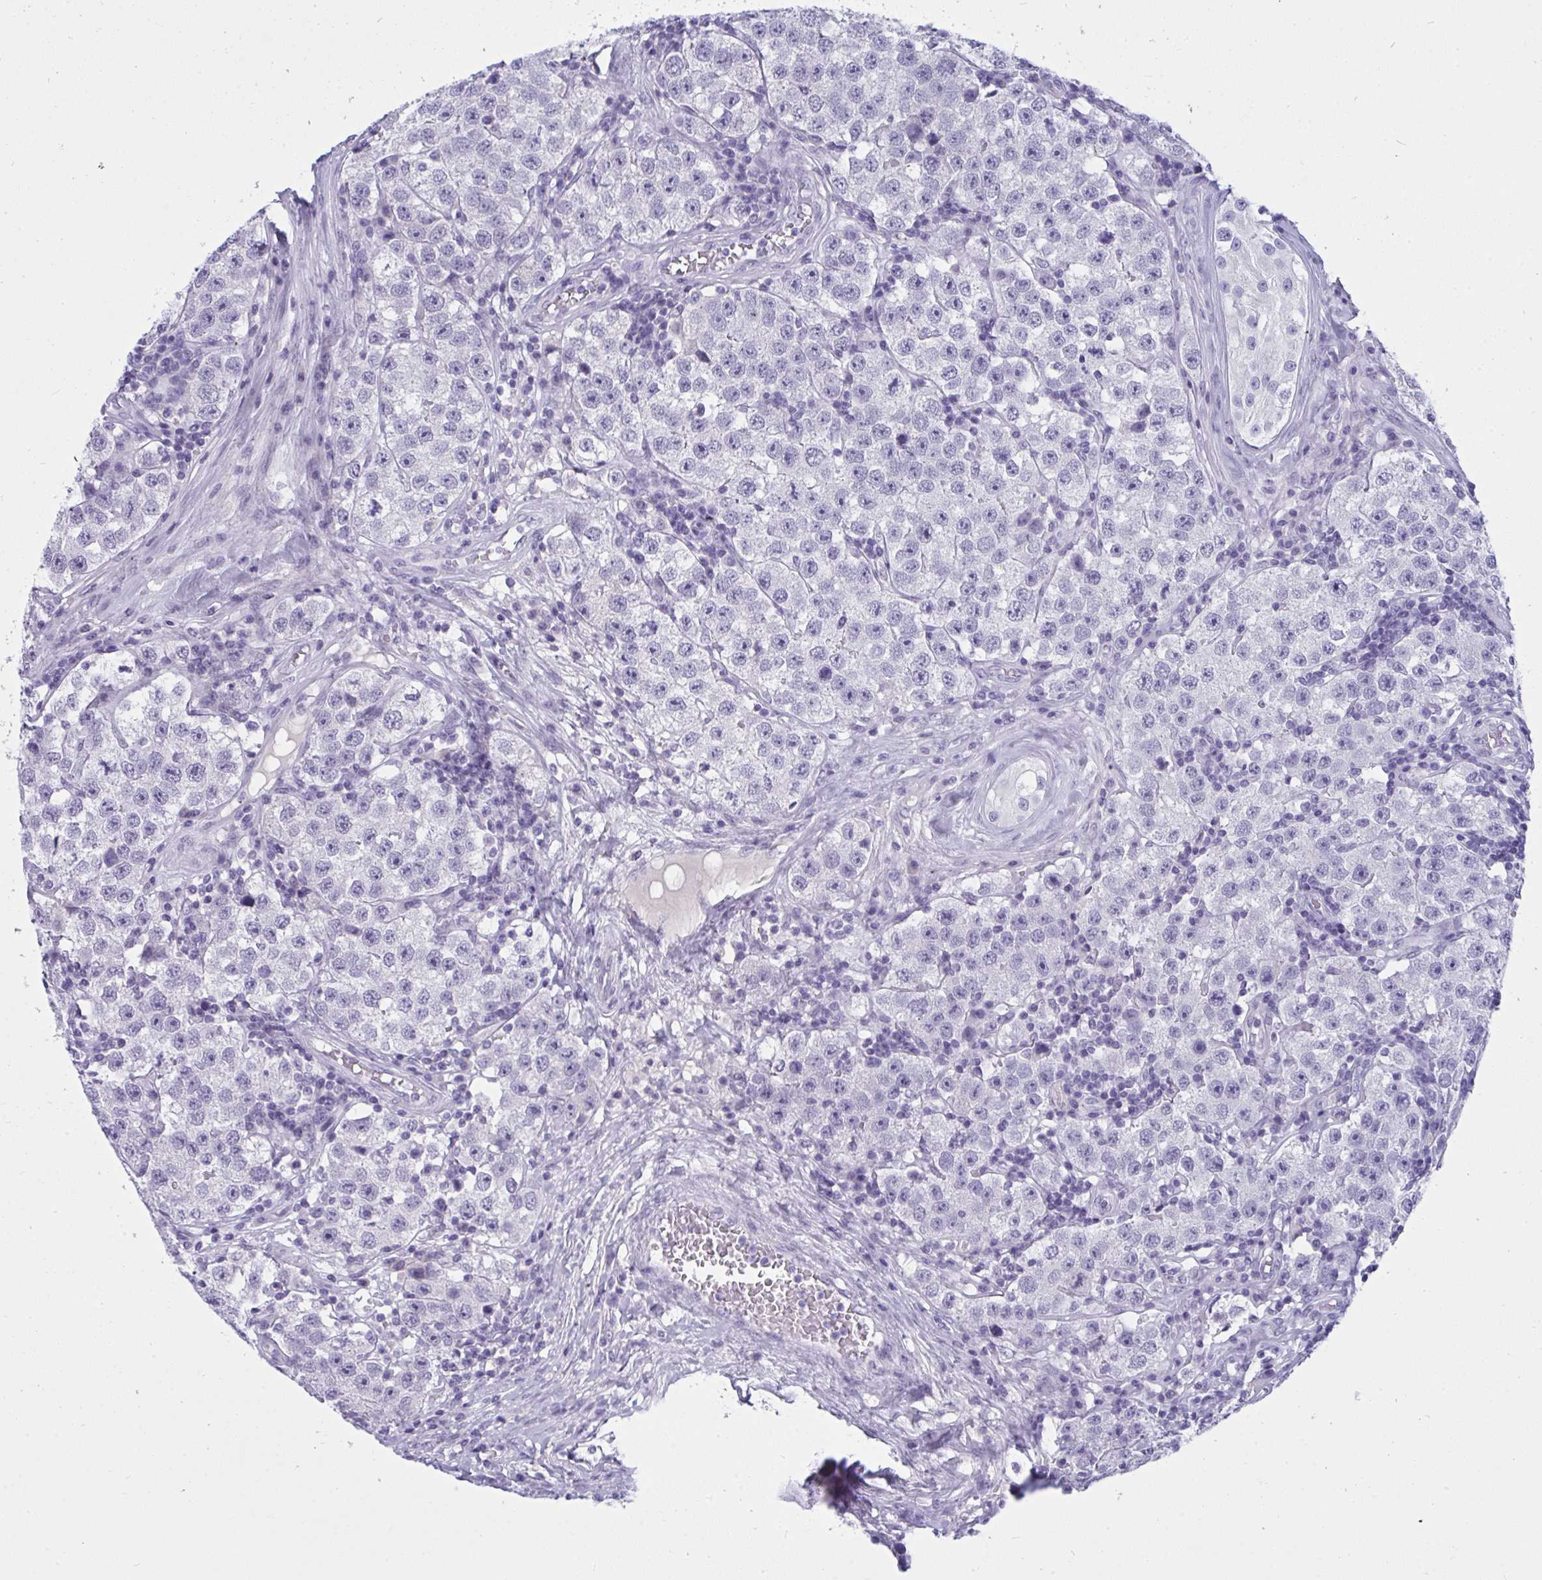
{"staining": {"intensity": "negative", "quantity": "none", "location": "none"}, "tissue": "testis cancer", "cell_type": "Tumor cells", "image_type": "cancer", "snomed": [{"axis": "morphology", "description": "Seminoma, NOS"}, {"axis": "topography", "description": "Testis"}], "caption": "Immunohistochemistry photomicrograph of human testis cancer (seminoma) stained for a protein (brown), which exhibits no positivity in tumor cells.", "gene": "PRDM9", "patient": {"sex": "male", "age": 34}}